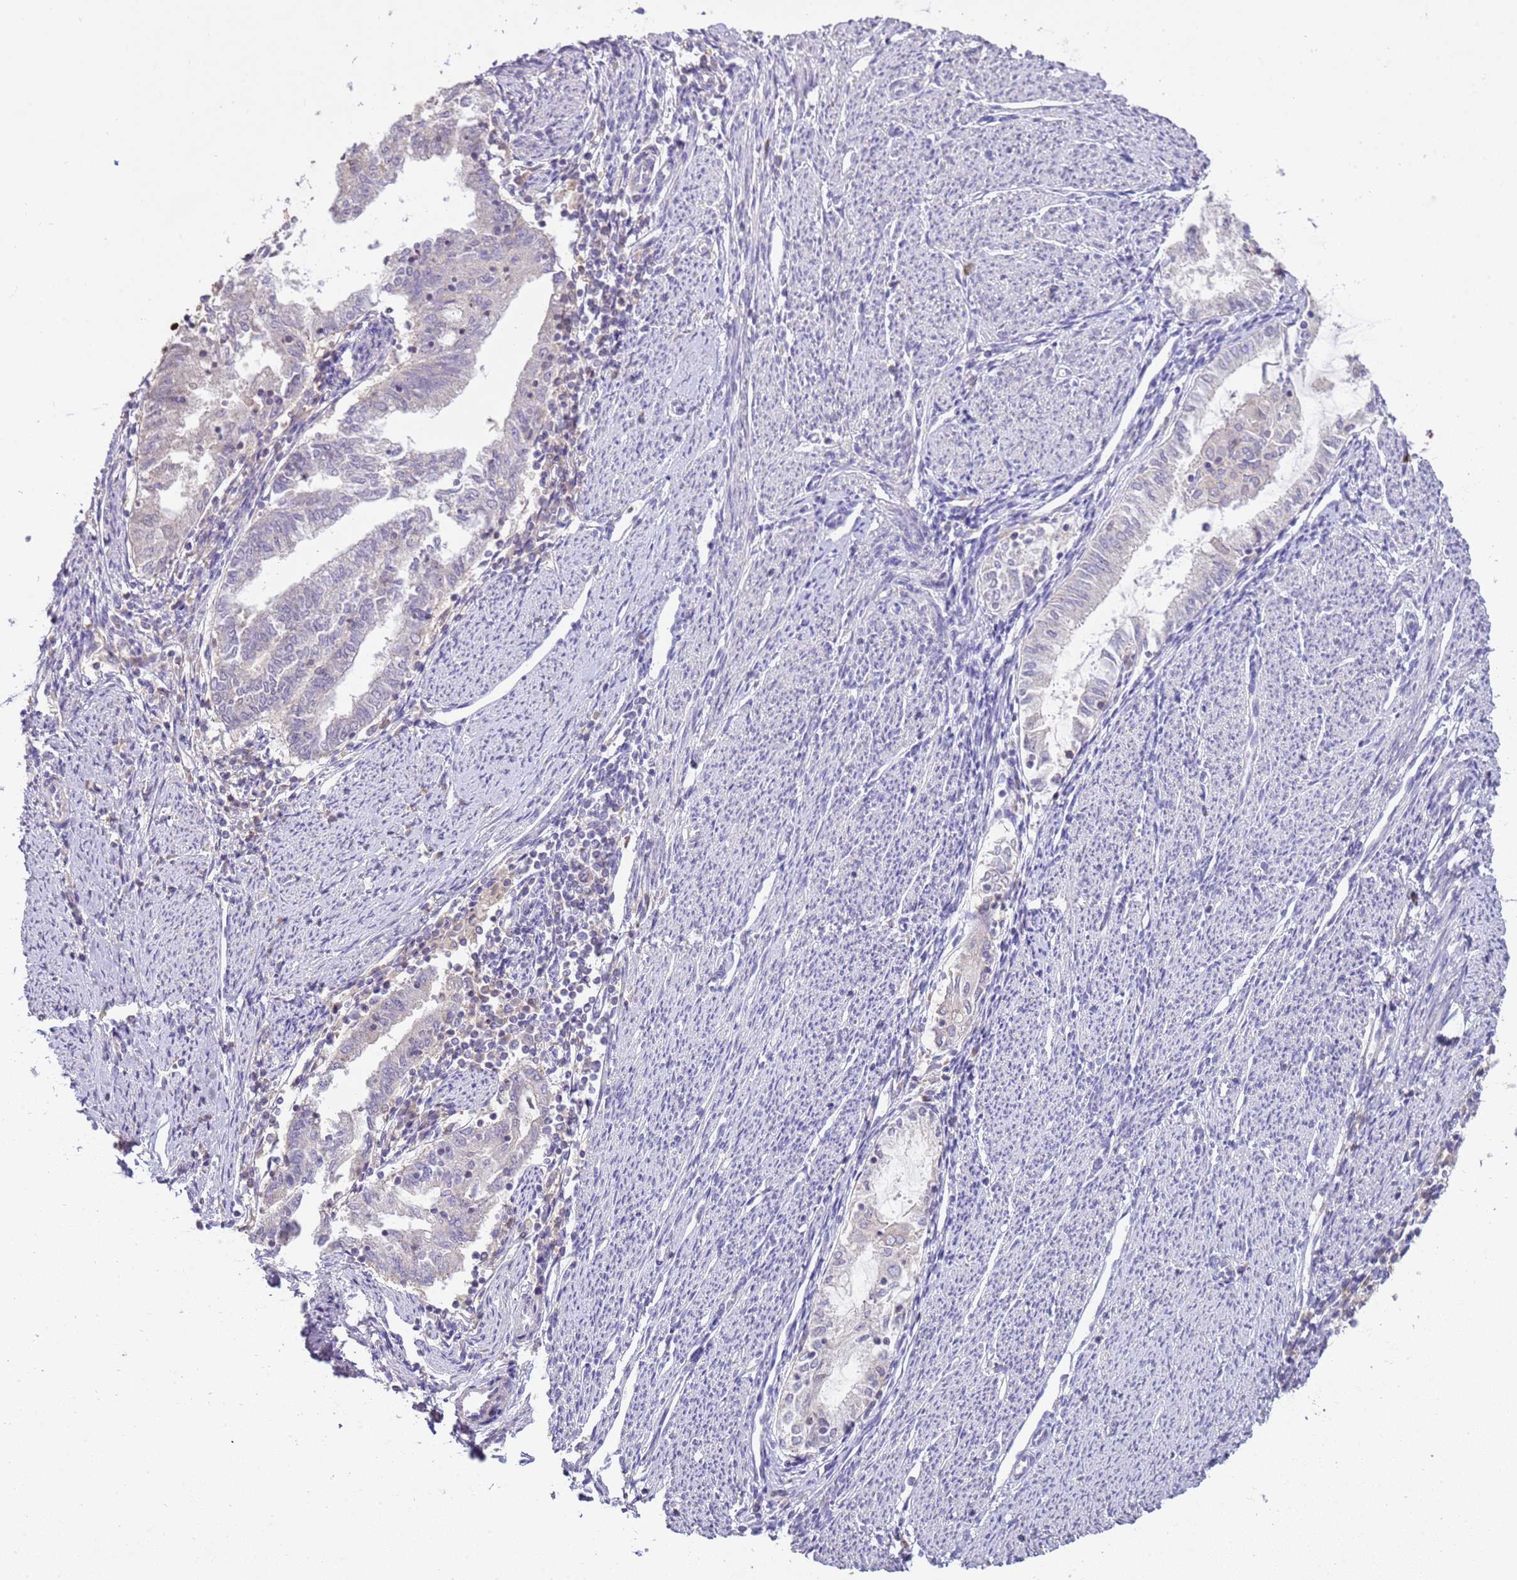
{"staining": {"intensity": "negative", "quantity": "none", "location": "none"}, "tissue": "endometrial cancer", "cell_type": "Tumor cells", "image_type": "cancer", "snomed": [{"axis": "morphology", "description": "Adenocarcinoma, NOS"}, {"axis": "topography", "description": "Endometrium"}], "caption": "Immunohistochemistry micrograph of neoplastic tissue: adenocarcinoma (endometrial) stained with DAB (3,3'-diaminobenzidine) demonstrates no significant protein staining in tumor cells. (DAB (3,3'-diaminobenzidine) immunohistochemistry visualized using brightfield microscopy, high magnification).", "gene": "IL2RG", "patient": {"sex": "female", "age": 79}}